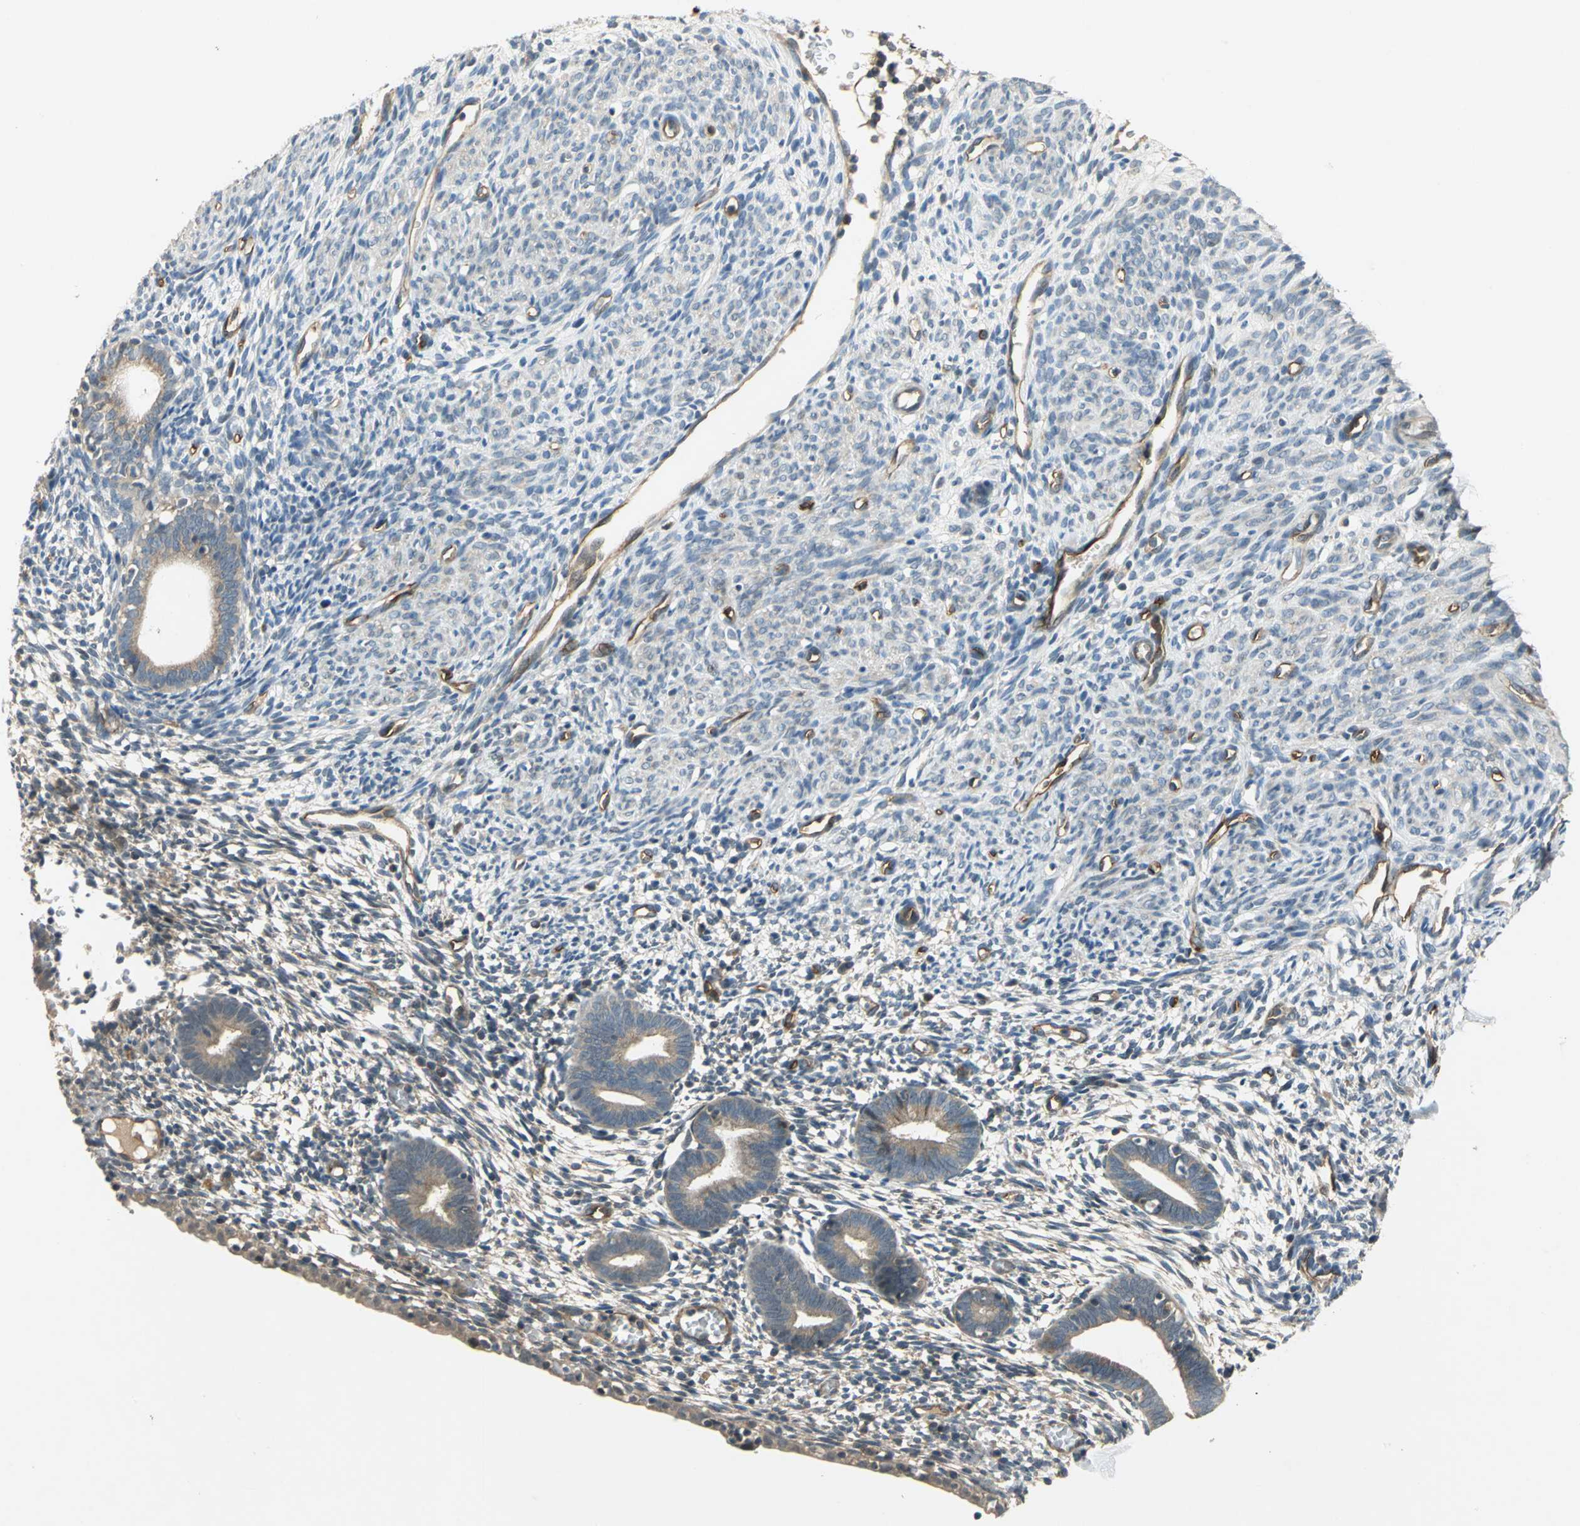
{"staining": {"intensity": "weak", "quantity": "<25%", "location": "cytoplasmic/membranous"}, "tissue": "endometrium", "cell_type": "Cells in endometrial stroma", "image_type": "normal", "snomed": [{"axis": "morphology", "description": "Normal tissue, NOS"}, {"axis": "morphology", "description": "Atrophy, NOS"}, {"axis": "topography", "description": "Uterus"}, {"axis": "topography", "description": "Endometrium"}], "caption": "Immunohistochemistry image of unremarkable endometrium stained for a protein (brown), which demonstrates no positivity in cells in endometrial stroma.", "gene": "EMCN", "patient": {"sex": "female", "age": 68}}